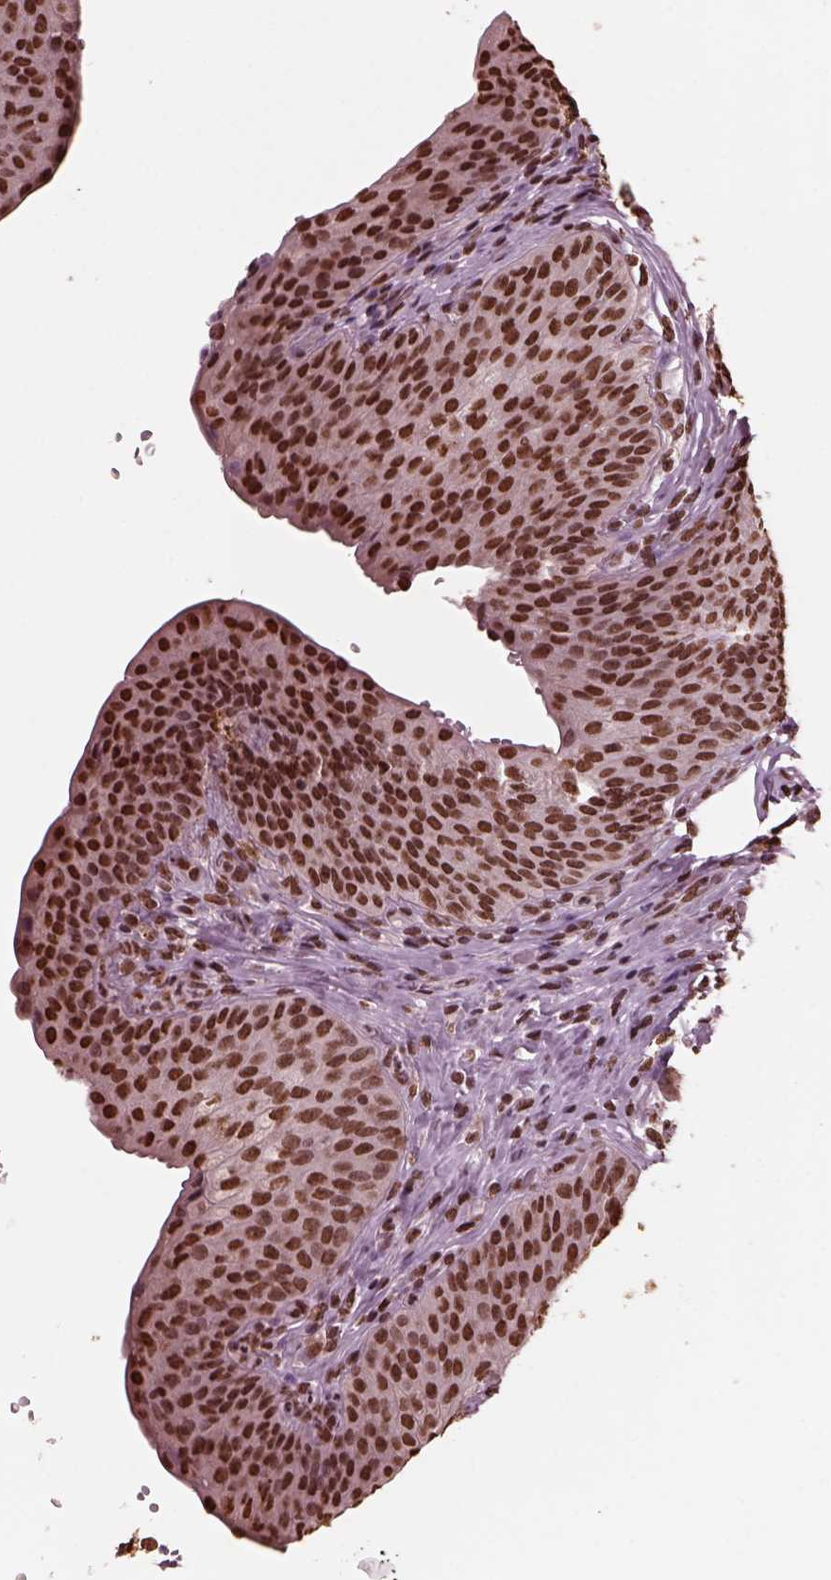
{"staining": {"intensity": "strong", "quantity": ">75%", "location": "nuclear"}, "tissue": "urinary bladder", "cell_type": "Urothelial cells", "image_type": "normal", "snomed": [{"axis": "morphology", "description": "Normal tissue, NOS"}, {"axis": "topography", "description": "Urinary bladder"}], "caption": "The photomicrograph demonstrates staining of benign urinary bladder, revealing strong nuclear protein expression (brown color) within urothelial cells.", "gene": "NSD1", "patient": {"sex": "male", "age": 66}}